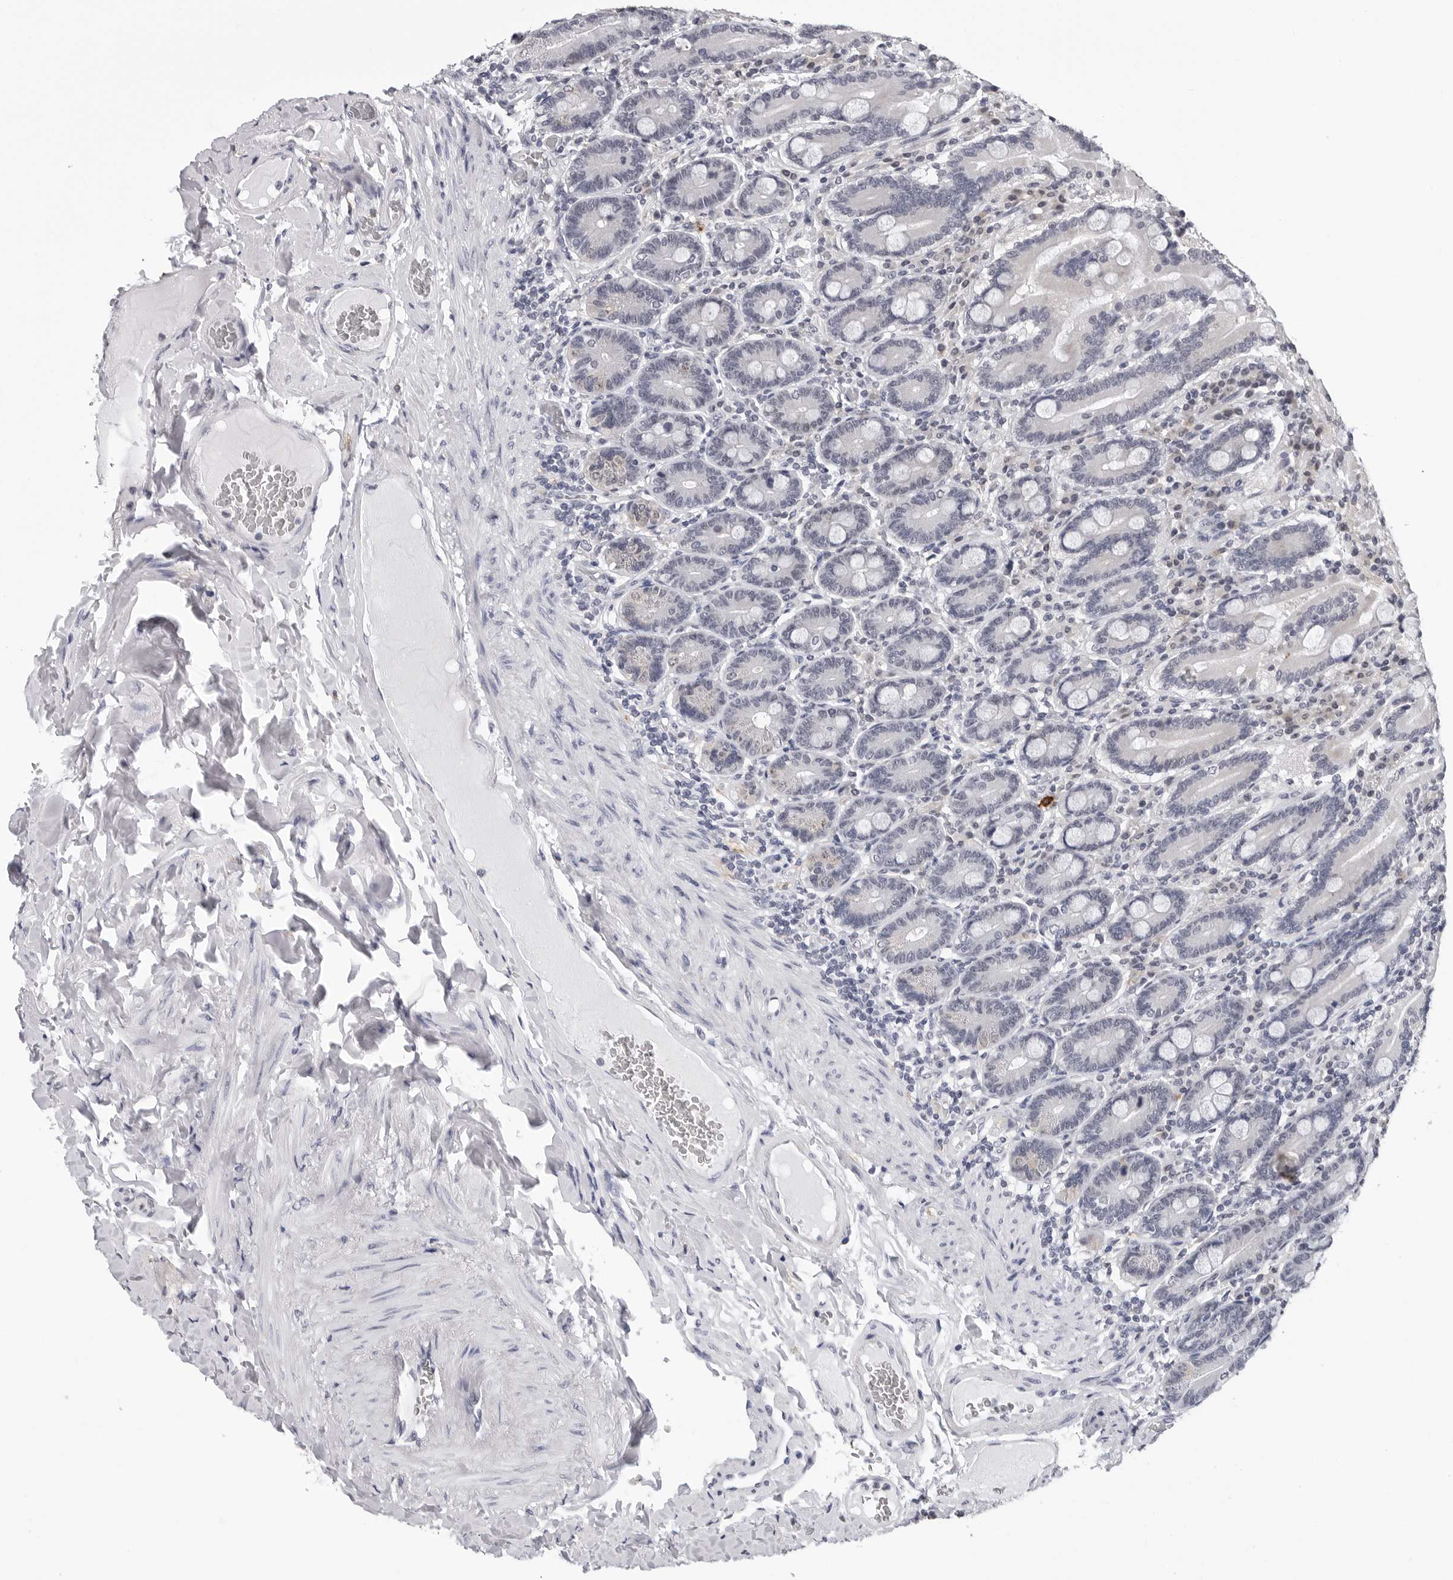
{"staining": {"intensity": "negative", "quantity": "none", "location": "none"}, "tissue": "duodenum", "cell_type": "Glandular cells", "image_type": "normal", "snomed": [{"axis": "morphology", "description": "Normal tissue, NOS"}, {"axis": "topography", "description": "Duodenum"}], "caption": "Micrograph shows no protein positivity in glandular cells of unremarkable duodenum.", "gene": "GNL2", "patient": {"sex": "female", "age": 62}}